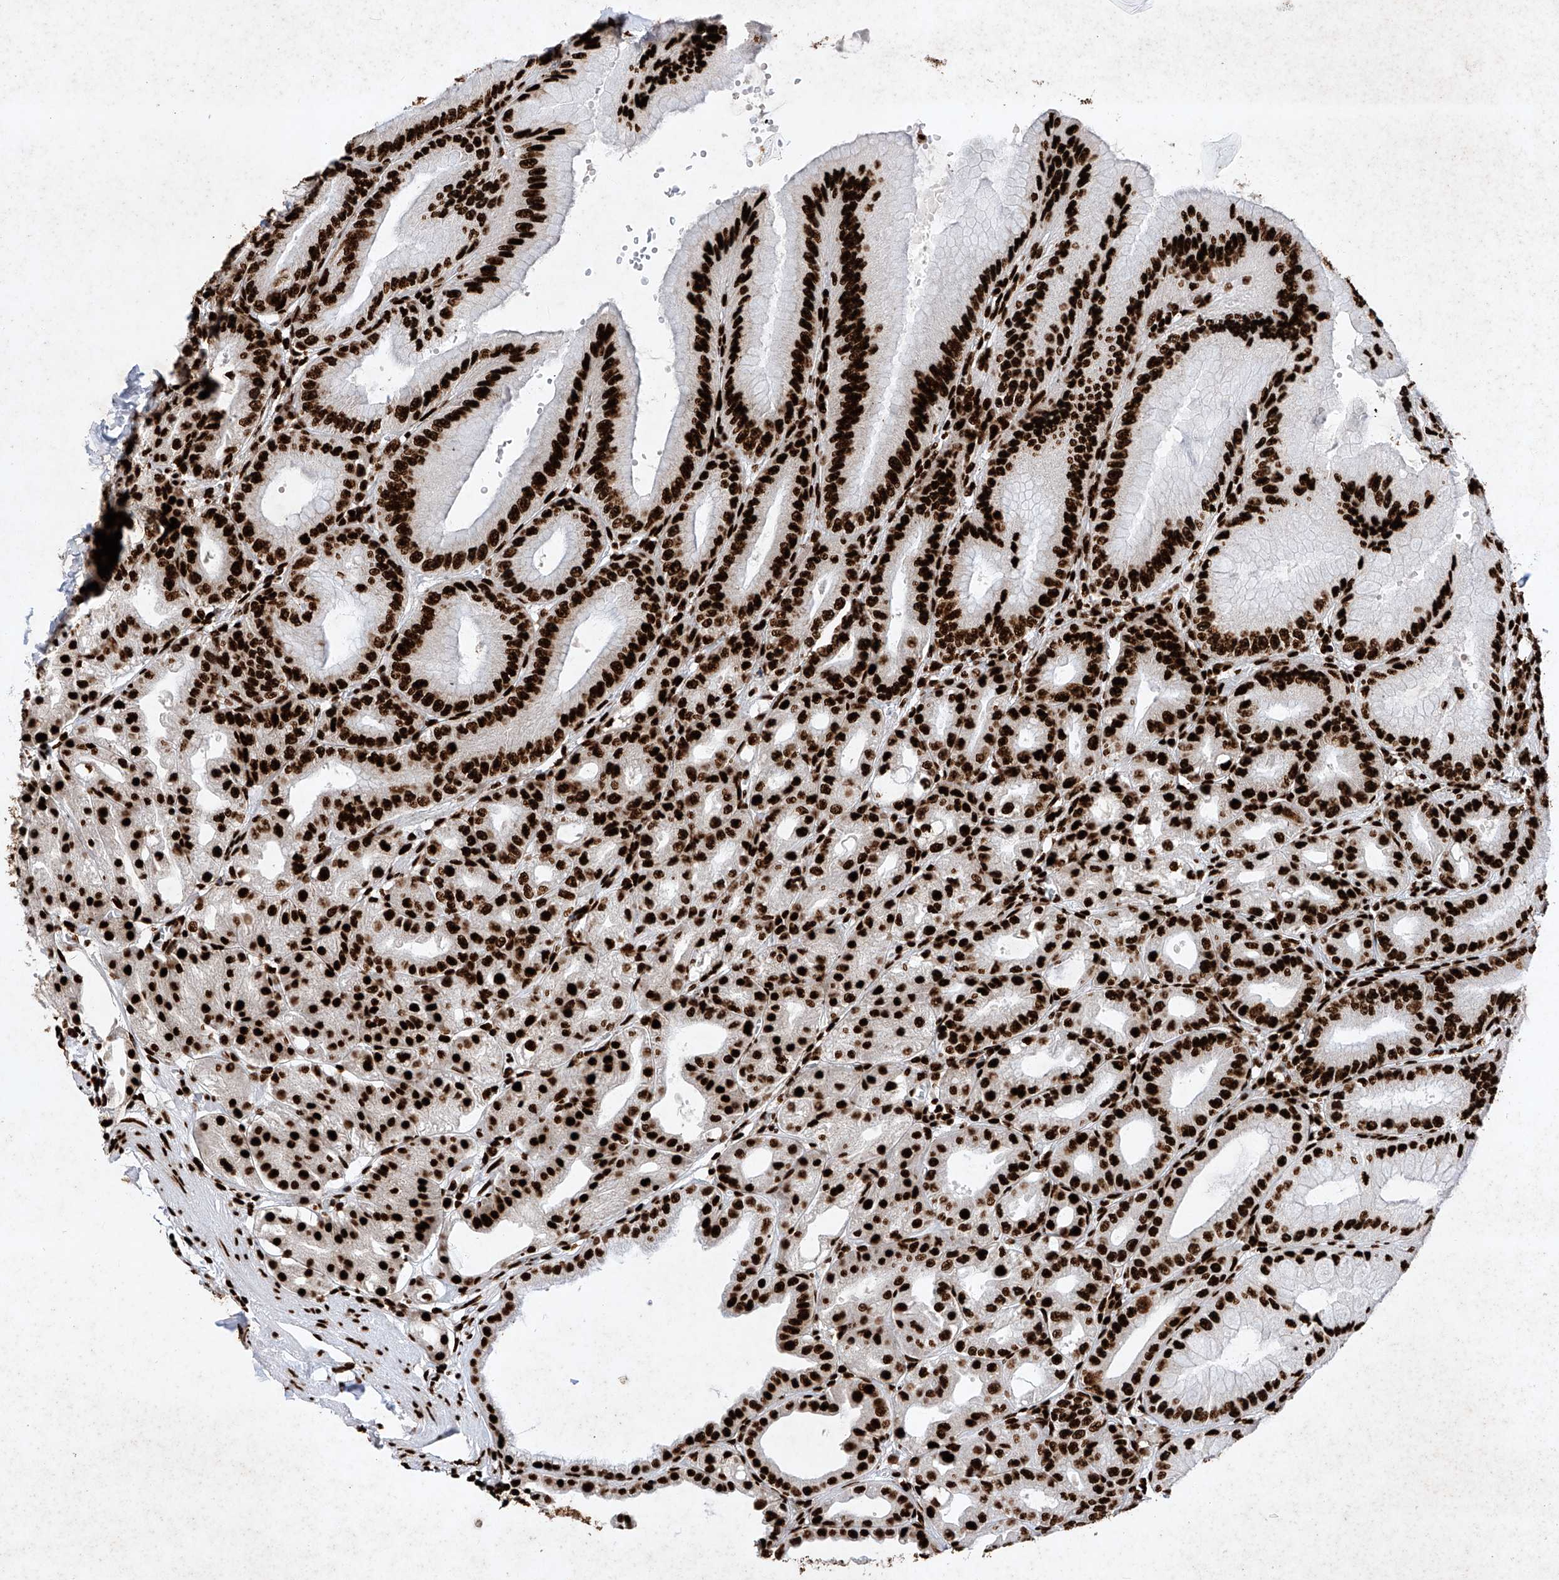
{"staining": {"intensity": "strong", "quantity": ">75%", "location": "nuclear"}, "tissue": "stomach", "cell_type": "Glandular cells", "image_type": "normal", "snomed": [{"axis": "morphology", "description": "Normal tissue, NOS"}, {"axis": "topography", "description": "Stomach, lower"}], "caption": "Brown immunohistochemical staining in benign human stomach exhibits strong nuclear positivity in about >75% of glandular cells.", "gene": "SRSF6", "patient": {"sex": "male", "age": 71}}